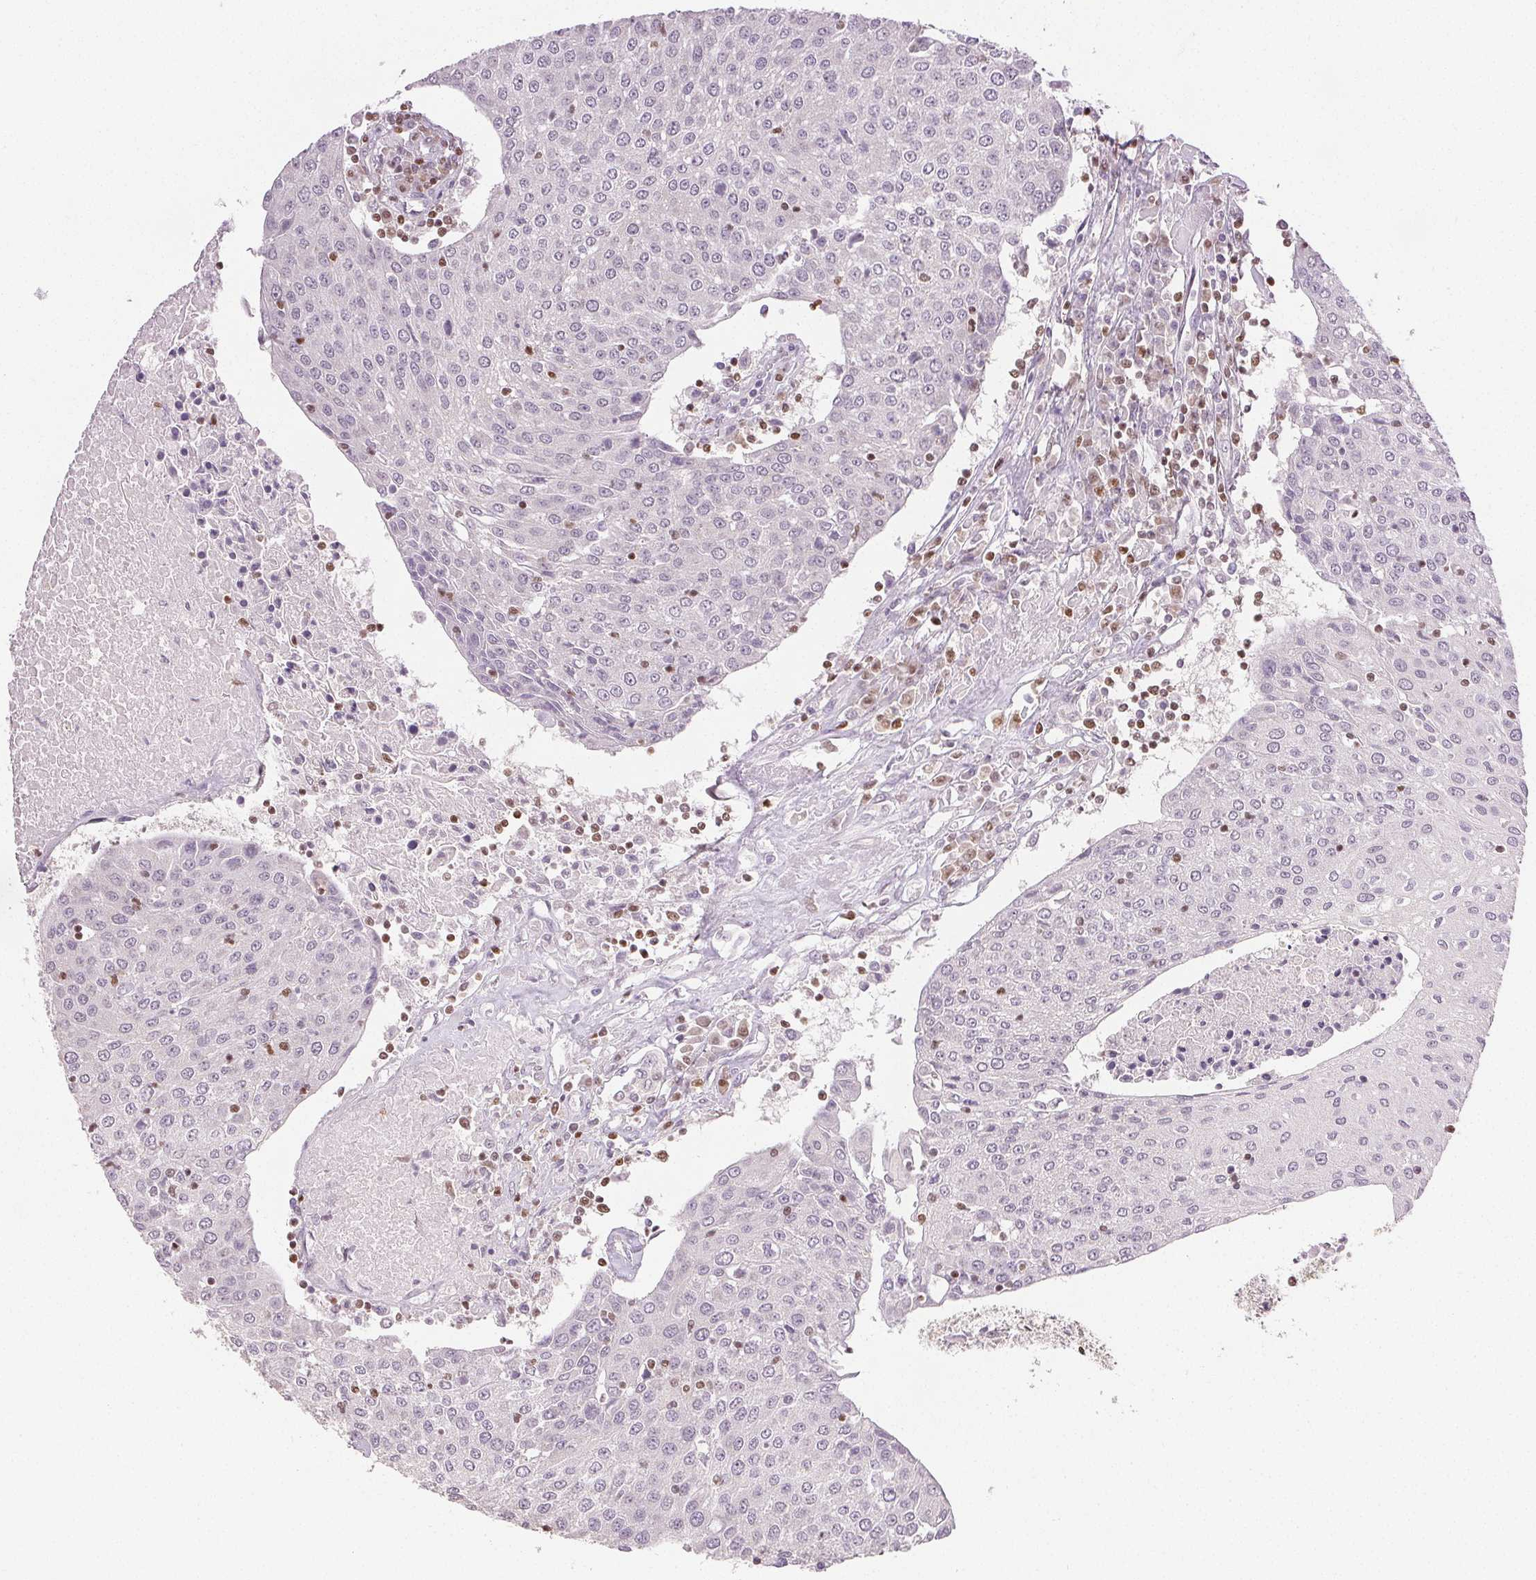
{"staining": {"intensity": "negative", "quantity": "none", "location": "none"}, "tissue": "urothelial cancer", "cell_type": "Tumor cells", "image_type": "cancer", "snomed": [{"axis": "morphology", "description": "Urothelial carcinoma, High grade"}, {"axis": "topography", "description": "Urinary bladder"}], "caption": "IHC micrograph of urothelial cancer stained for a protein (brown), which reveals no staining in tumor cells.", "gene": "RUNX2", "patient": {"sex": "female", "age": 85}}